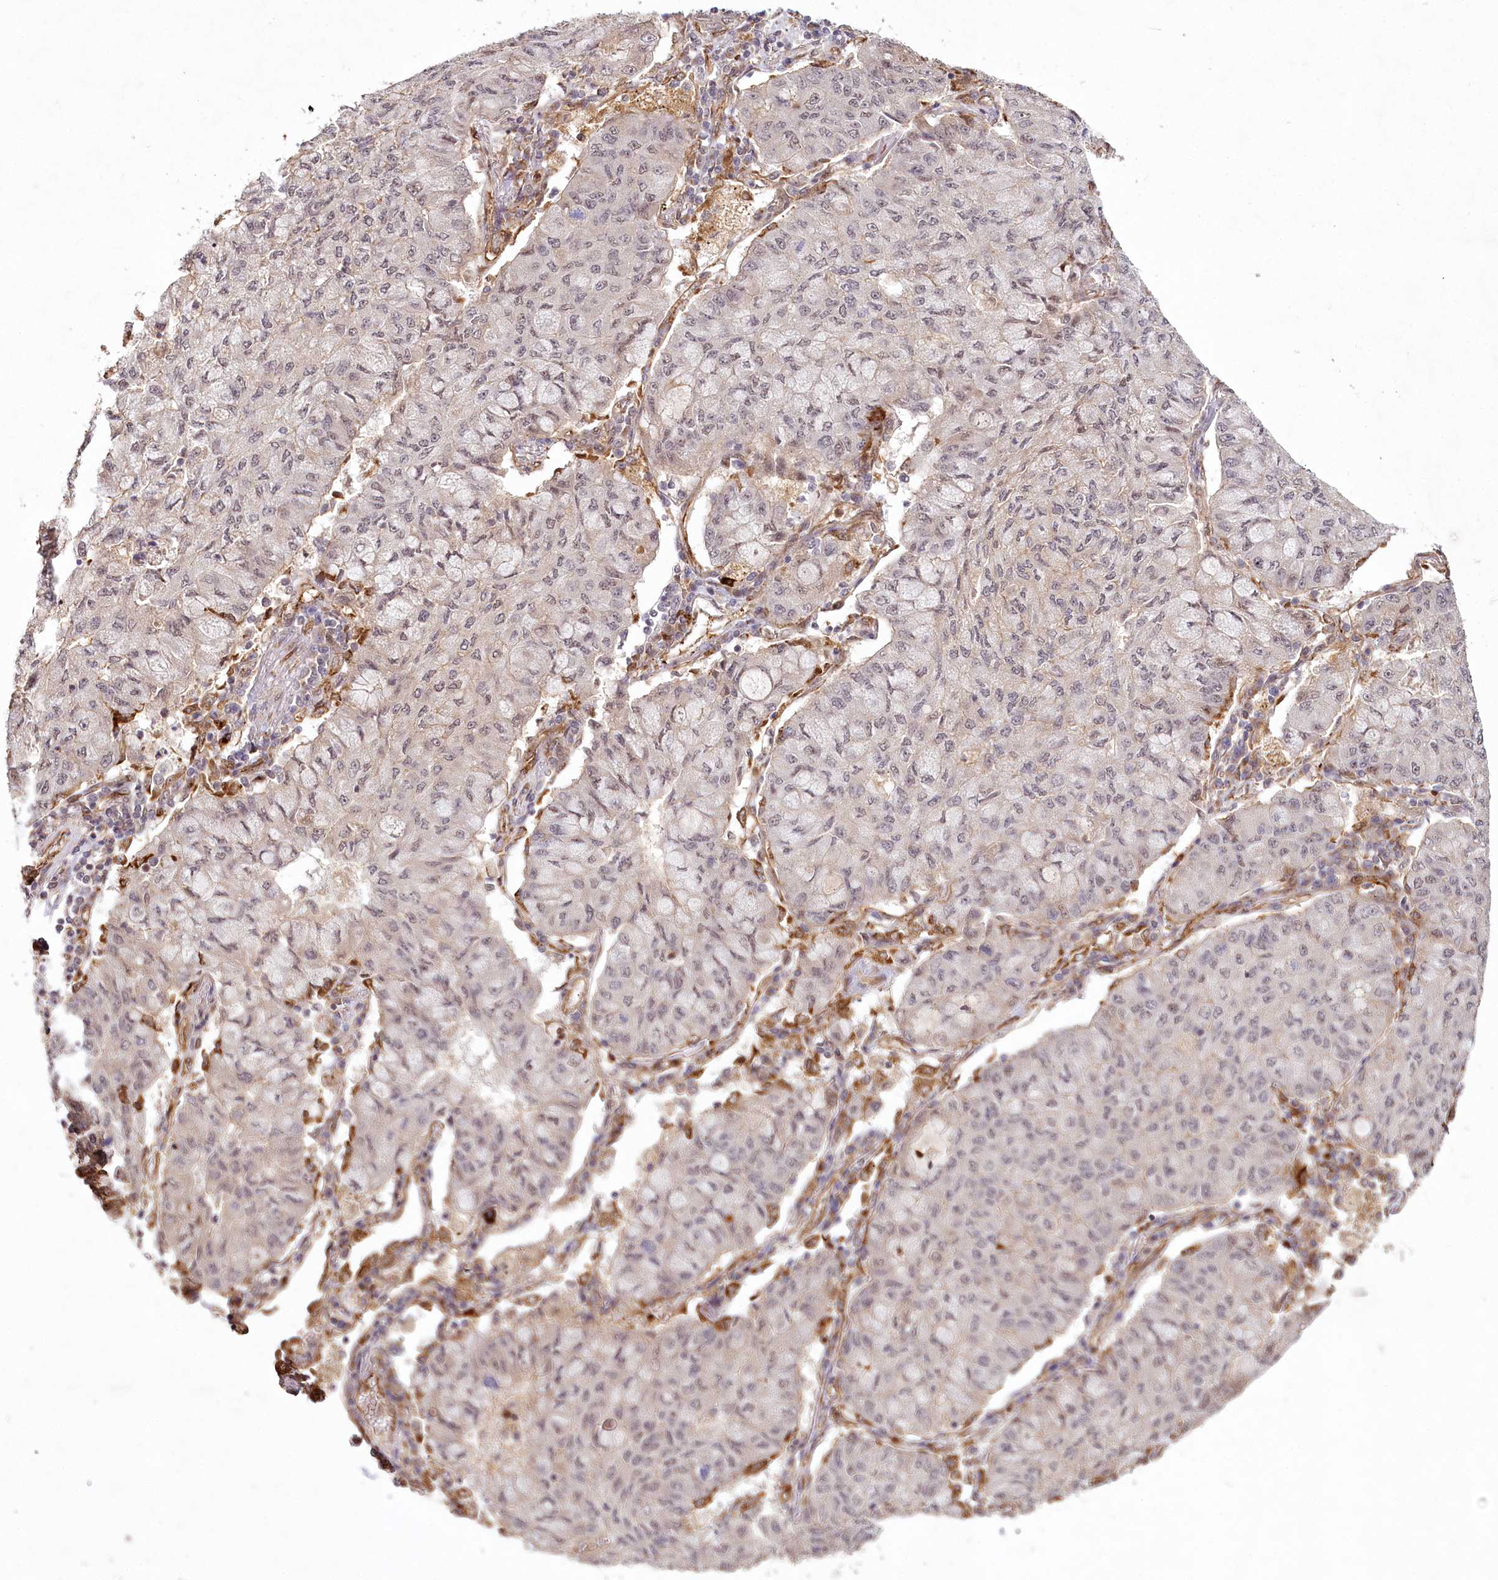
{"staining": {"intensity": "weak", "quantity": "25%-75%", "location": "nuclear"}, "tissue": "lung cancer", "cell_type": "Tumor cells", "image_type": "cancer", "snomed": [{"axis": "morphology", "description": "Squamous cell carcinoma, NOS"}, {"axis": "topography", "description": "Lung"}], "caption": "Lung squamous cell carcinoma stained for a protein reveals weak nuclear positivity in tumor cells.", "gene": "ALKBH8", "patient": {"sex": "male", "age": 74}}